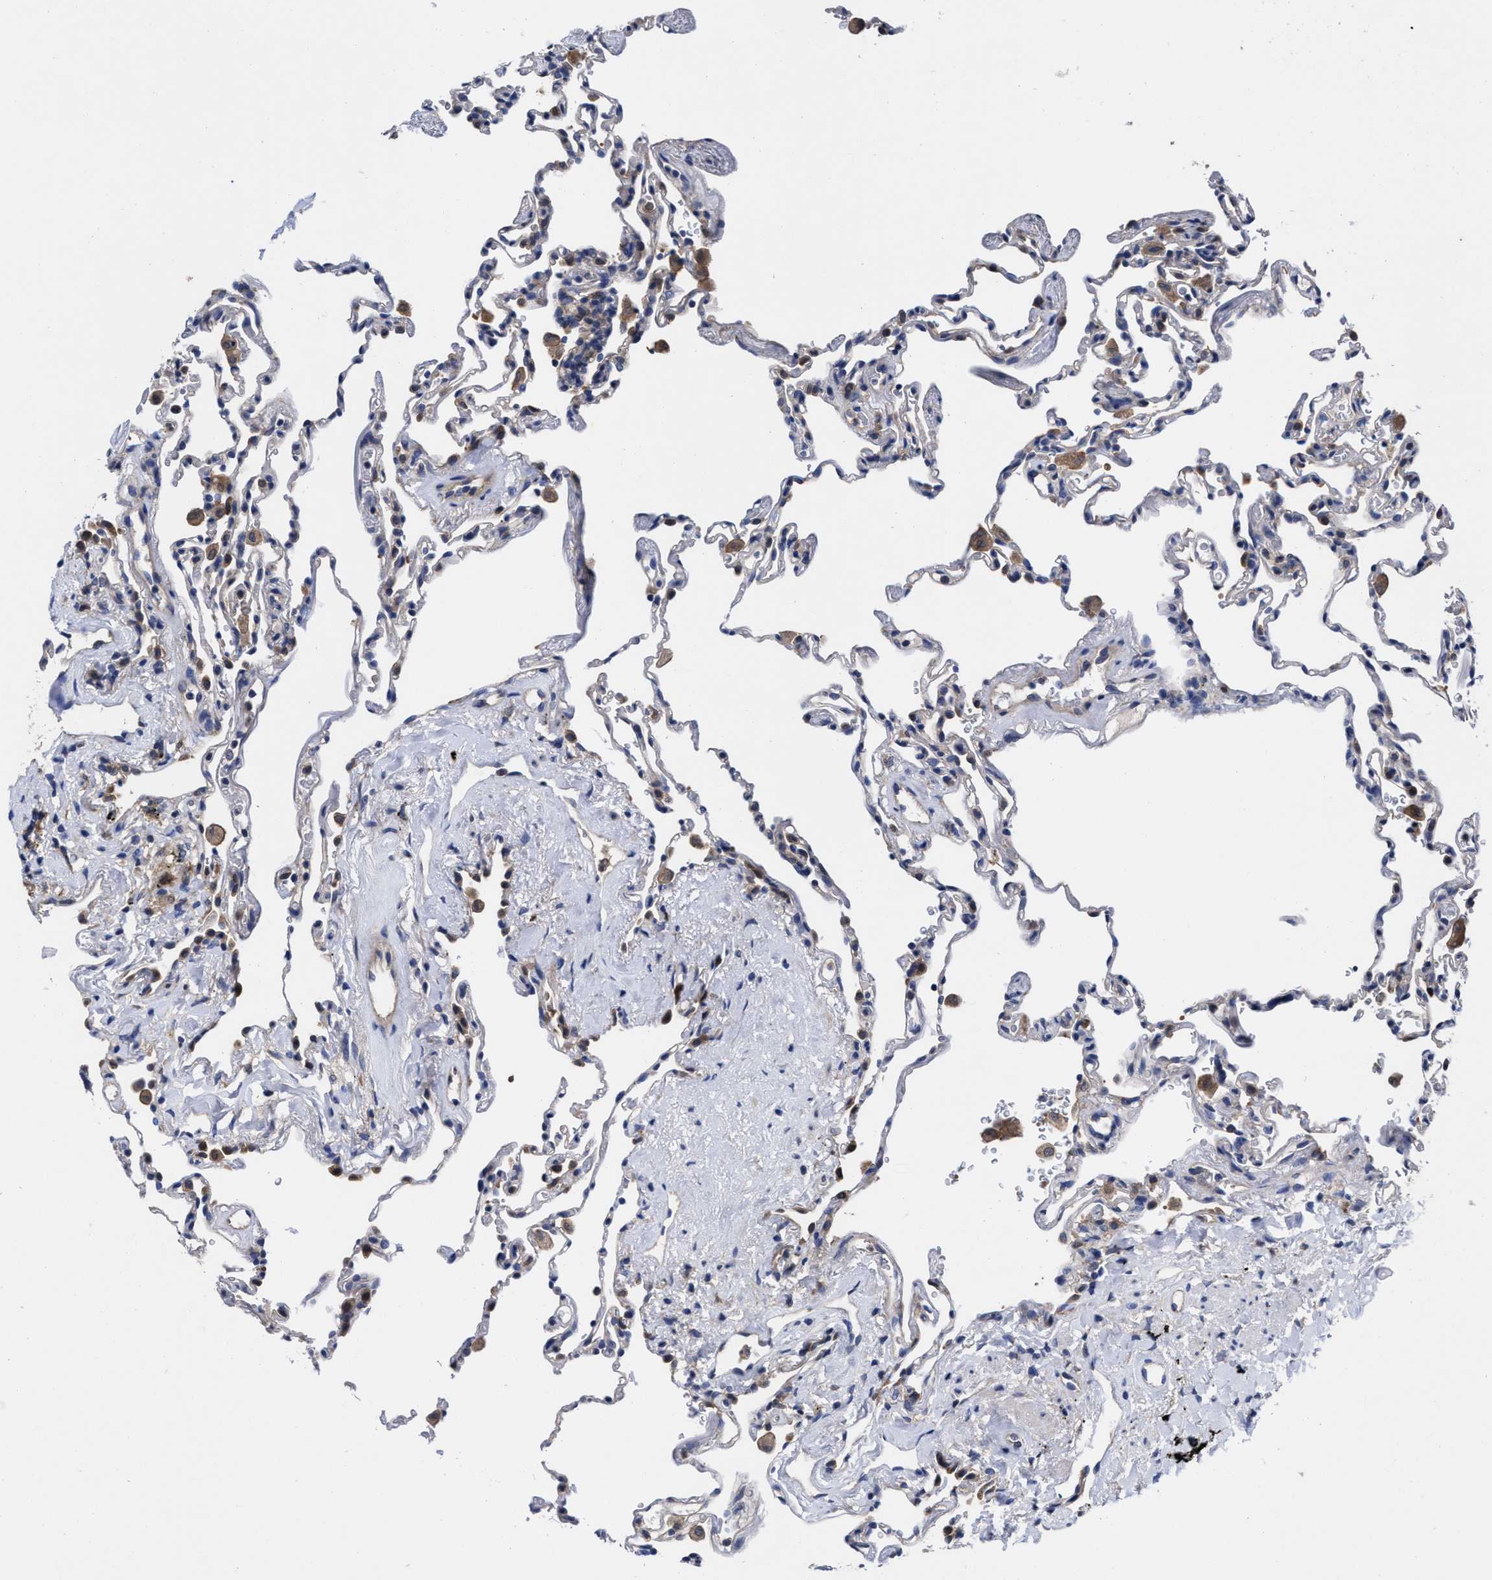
{"staining": {"intensity": "weak", "quantity": "<25%", "location": "cytoplasmic/membranous"}, "tissue": "lung", "cell_type": "Alveolar cells", "image_type": "normal", "snomed": [{"axis": "morphology", "description": "Normal tissue, NOS"}, {"axis": "topography", "description": "Lung"}], "caption": "Histopathology image shows no protein expression in alveolar cells of unremarkable lung.", "gene": "TXNDC17", "patient": {"sex": "male", "age": 59}}